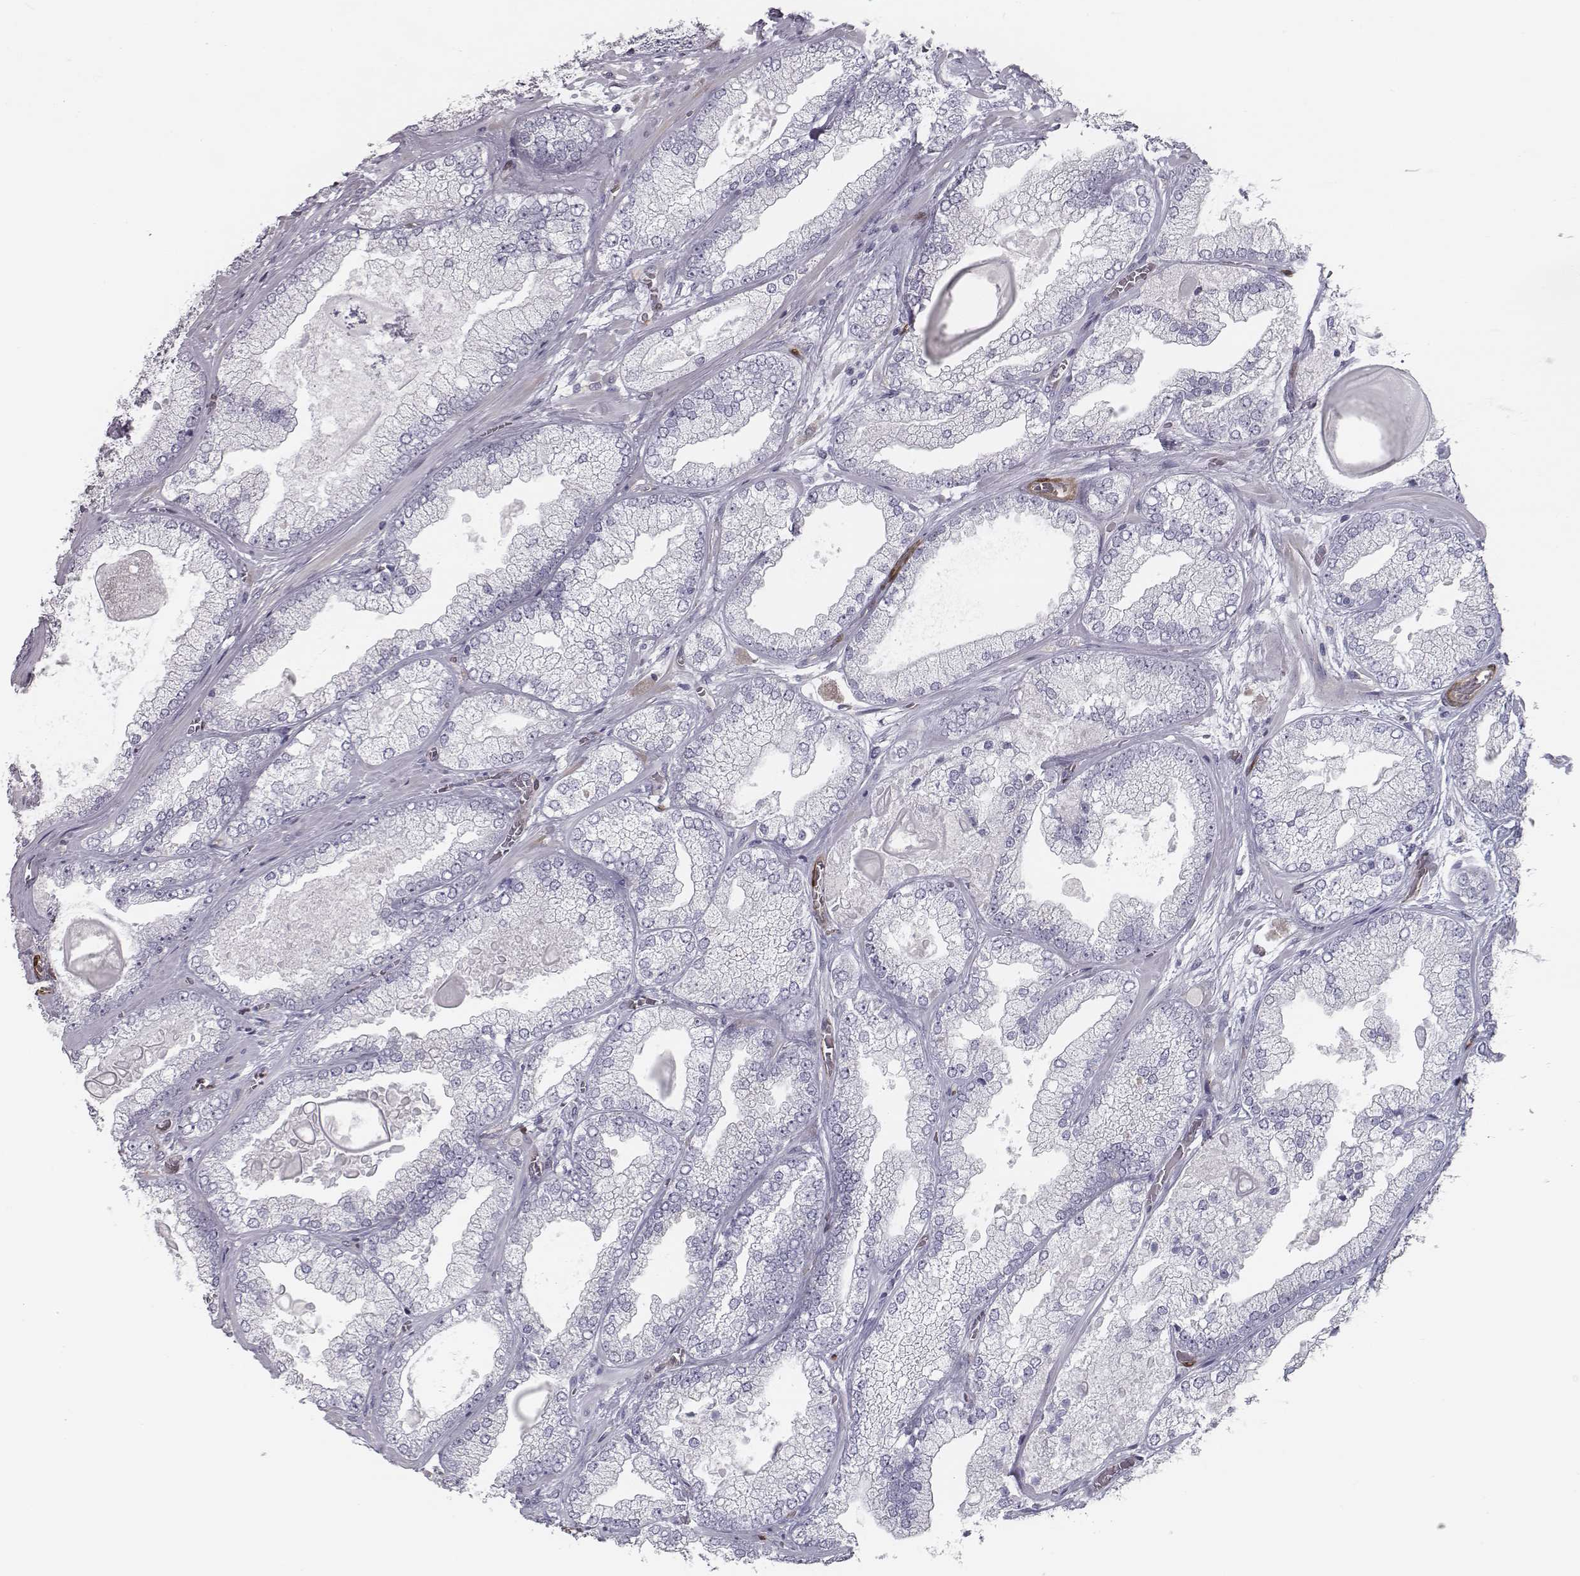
{"staining": {"intensity": "negative", "quantity": "none", "location": "none"}, "tissue": "prostate cancer", "cell_type": "Tumor cells", "image_type": "cancer", "snomed": [{"axis": "morphology", "description": "Adenocarcinoma, Low grade"}, {"axis": "topography", "description": "Prostate"}], "caption": "Tumor cells show no significant positivity in prostate cancer (adenocarcinoma (low-grade)). (Stains: DAB (3,3'-diaminobenzidine) IHC with hematoxylin counter stain, Microscopy: brightfield microscopy at high magnification).", "gene": "ISYNA1", "patient": {"sex": "male", "age": 57}}